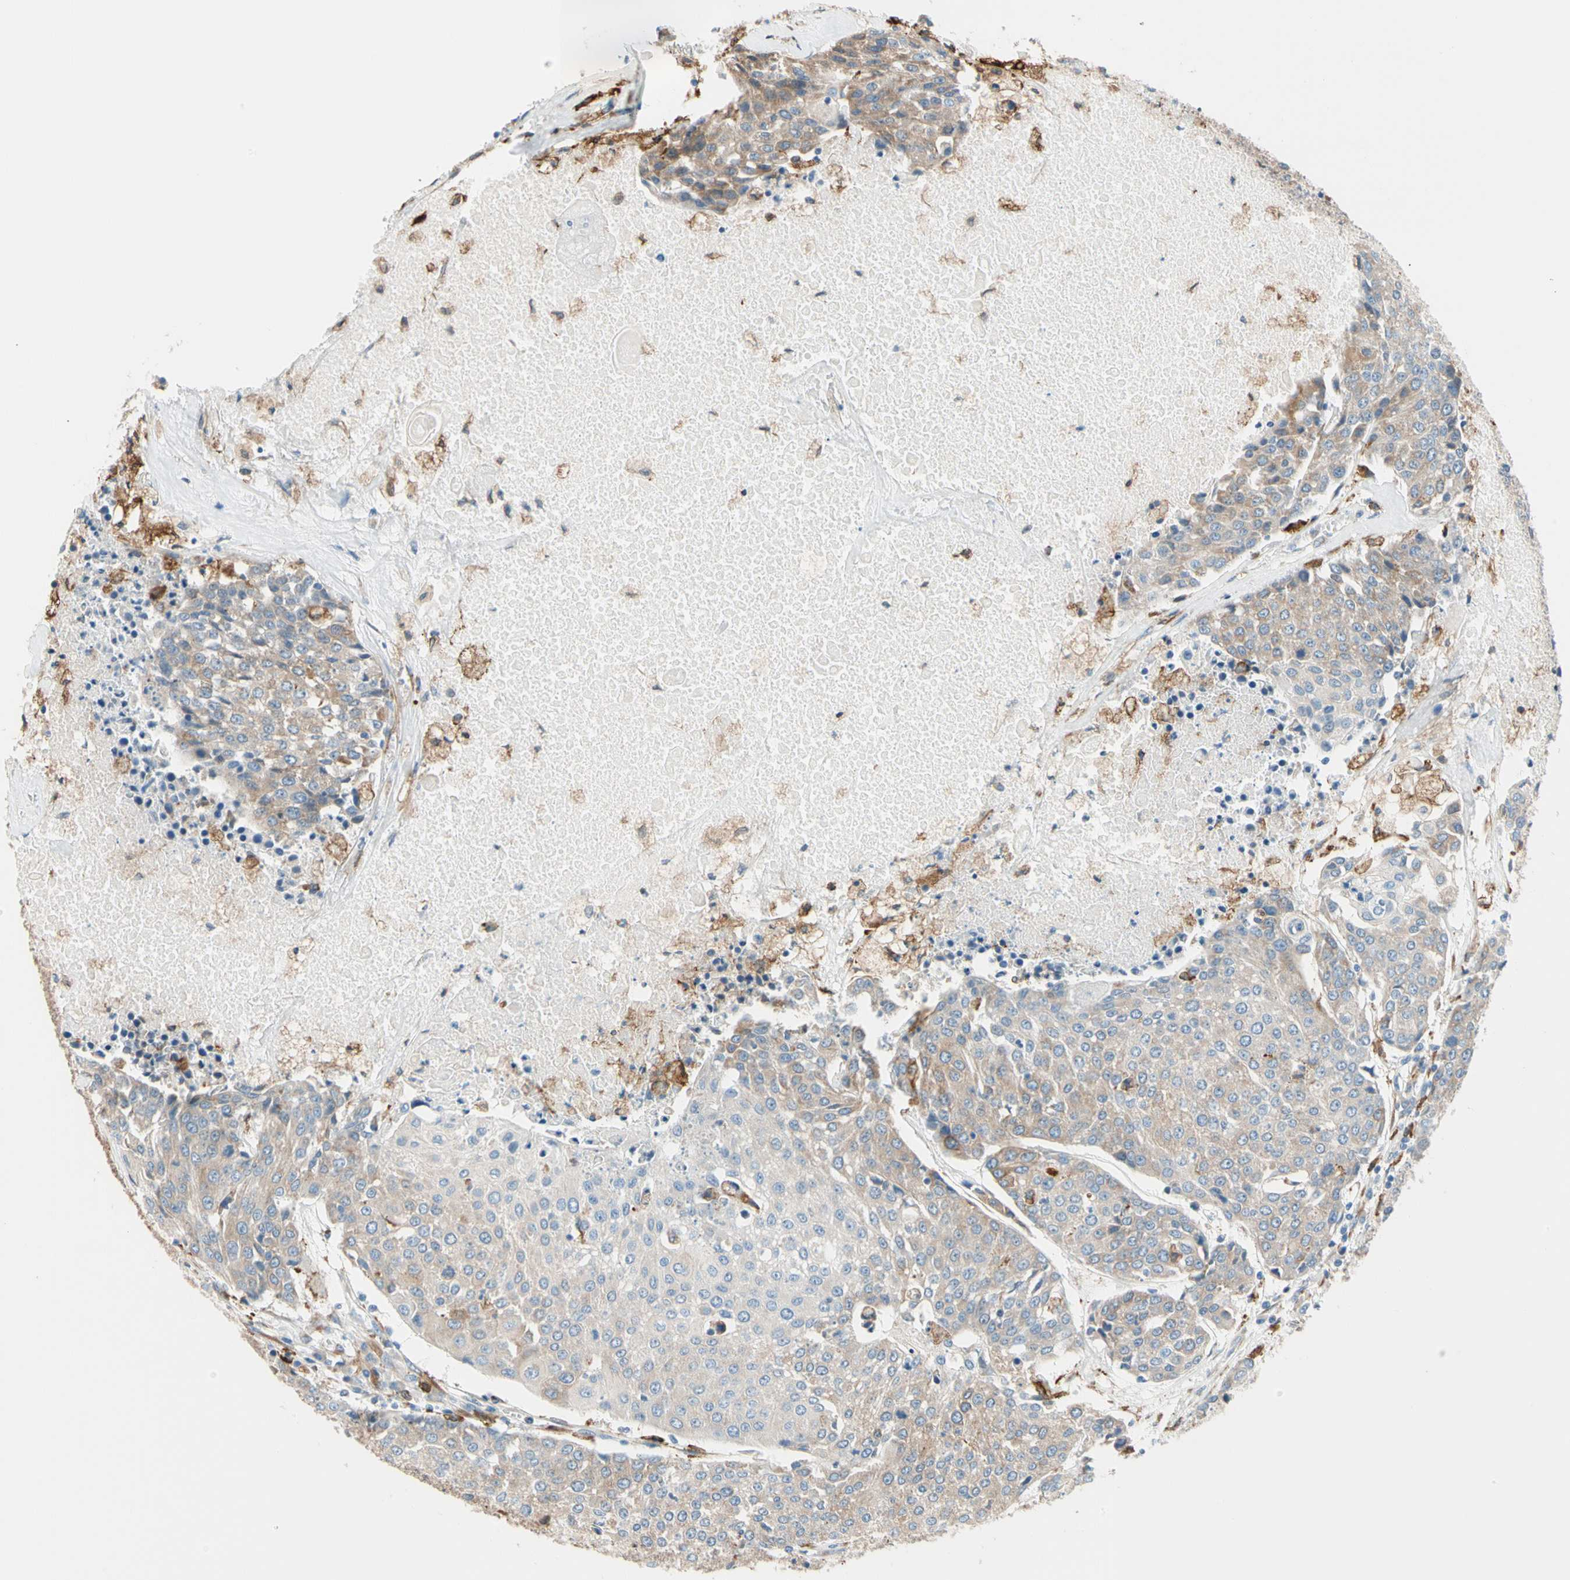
{"staining": {"intensity": "weak", "quantity": "25%-75%", "location": "cytoplasmic/membranous"}, "tissue": "urothelial cancer", "cell_type": "Tumor cells", "image_type": "cancer", "snomed": [{"axis": "morphology", "description": "Urothelial carcinoma, High grade"}, {"axis": "topography", "description": "Urinary bladder"}], "caption": "Immunohistochemistry (IHC) (DAB (3,3'-diaminobenzidine)) staining of urothelial cancer reveals weak cytoplasmic/membranous protein expression in about 25%-75% of tumor cells.", "gene": "LRPAP1", "patient": {"sex": "female", "age": 85}}